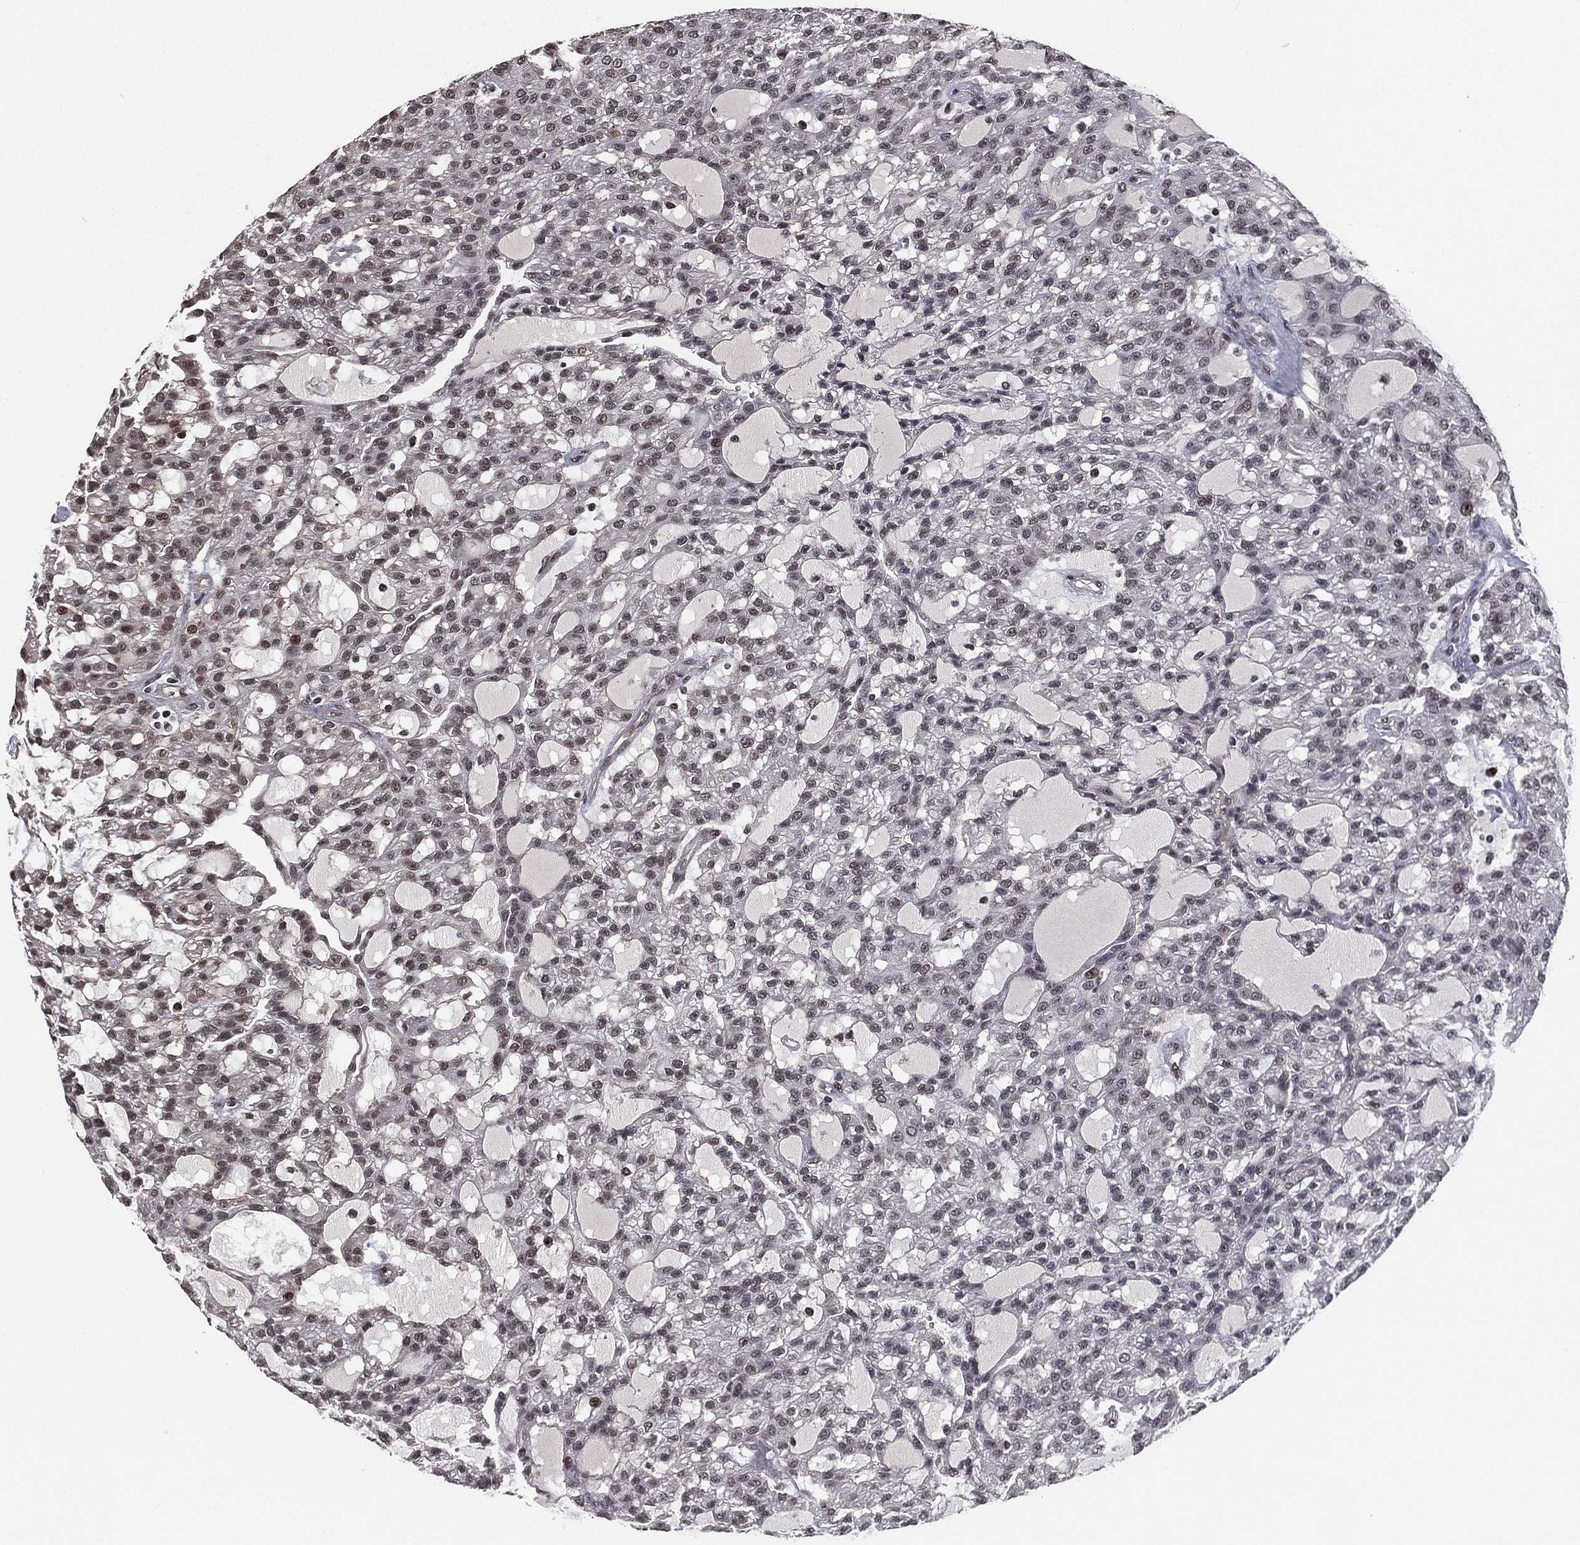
{"staining": {"intensity": "negative", "quantity": "none", "location": "none"}, "tissue": "renal cancer", "cell_type": "Tumor cells", "image_type": "cancer", "snomed": [{"axis": "morphology", "description": "Adenocarcinoma, NOS"}, {"axis": "topography", "description": "Kidney"}], "caption": "Immunohistochemistry histopathology image of neoplastic tissue: human adenocarcinoma (renal) stained with DAB (3,3'-diaminobenzidine) demonstrates no significant protein staining in tumor cells. Nuclei are stained in blue.", "gene": "RARB", "patient": {"sex": "male", "age": 63}}